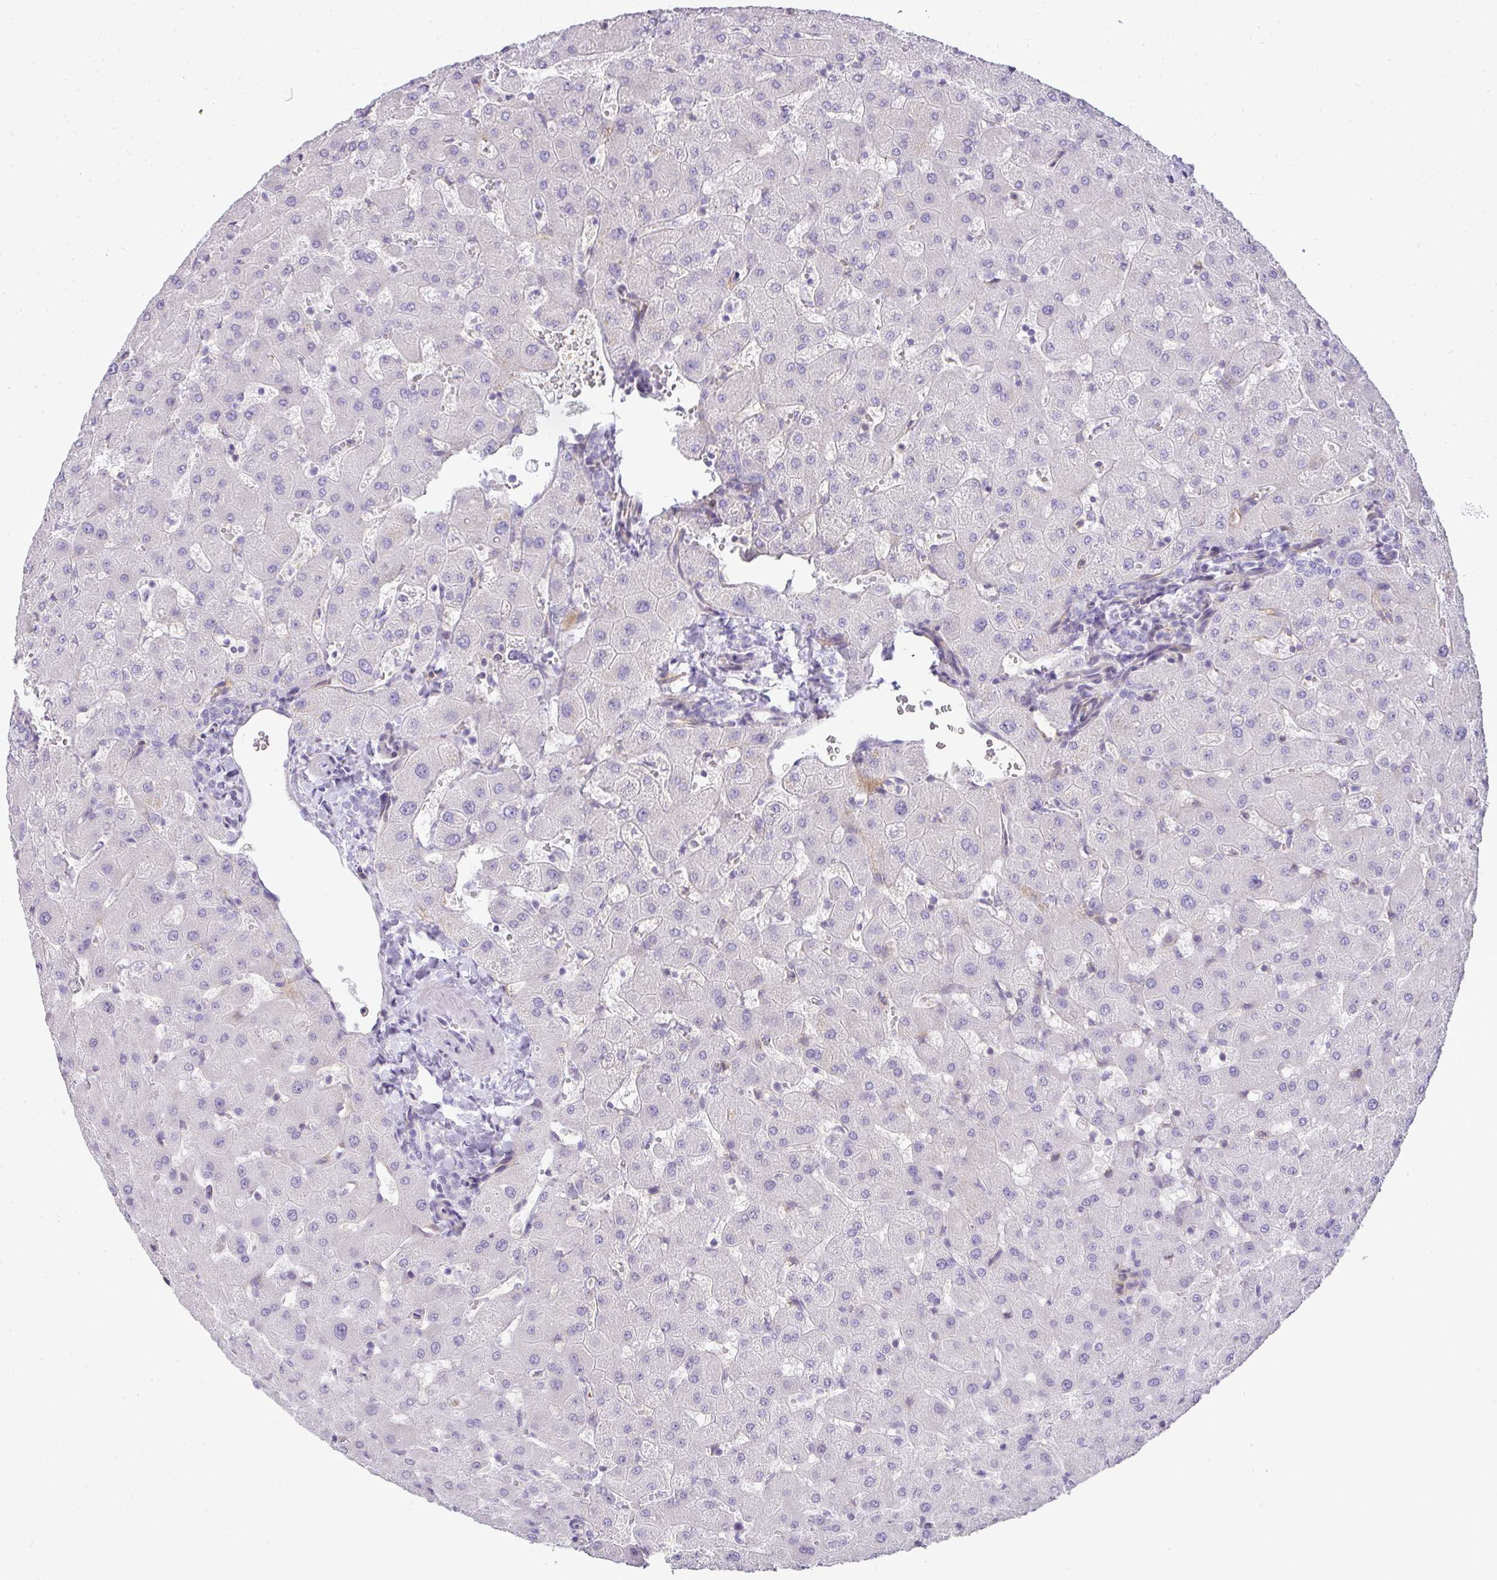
{"staining": {"intensity": "negative", "quantity": "none", "location": "none"}, "tissue": "liver", "cell_type": "Cholangiocytes", "image_type": "normal", "snomed": [{"axis": "morphology", "description": "Normal tissue, NOS"}, {"axis": "topography", "description": "Liver"}], "caption": "This histopathology image is of normal liver stained with immunohistochemistry to label a protein in brown with the nuclei are counter-stained blue. There is no positivity in cholangiocytes.", "gene": "LIPE", "patient": {"sex": "female", "age": 63}}